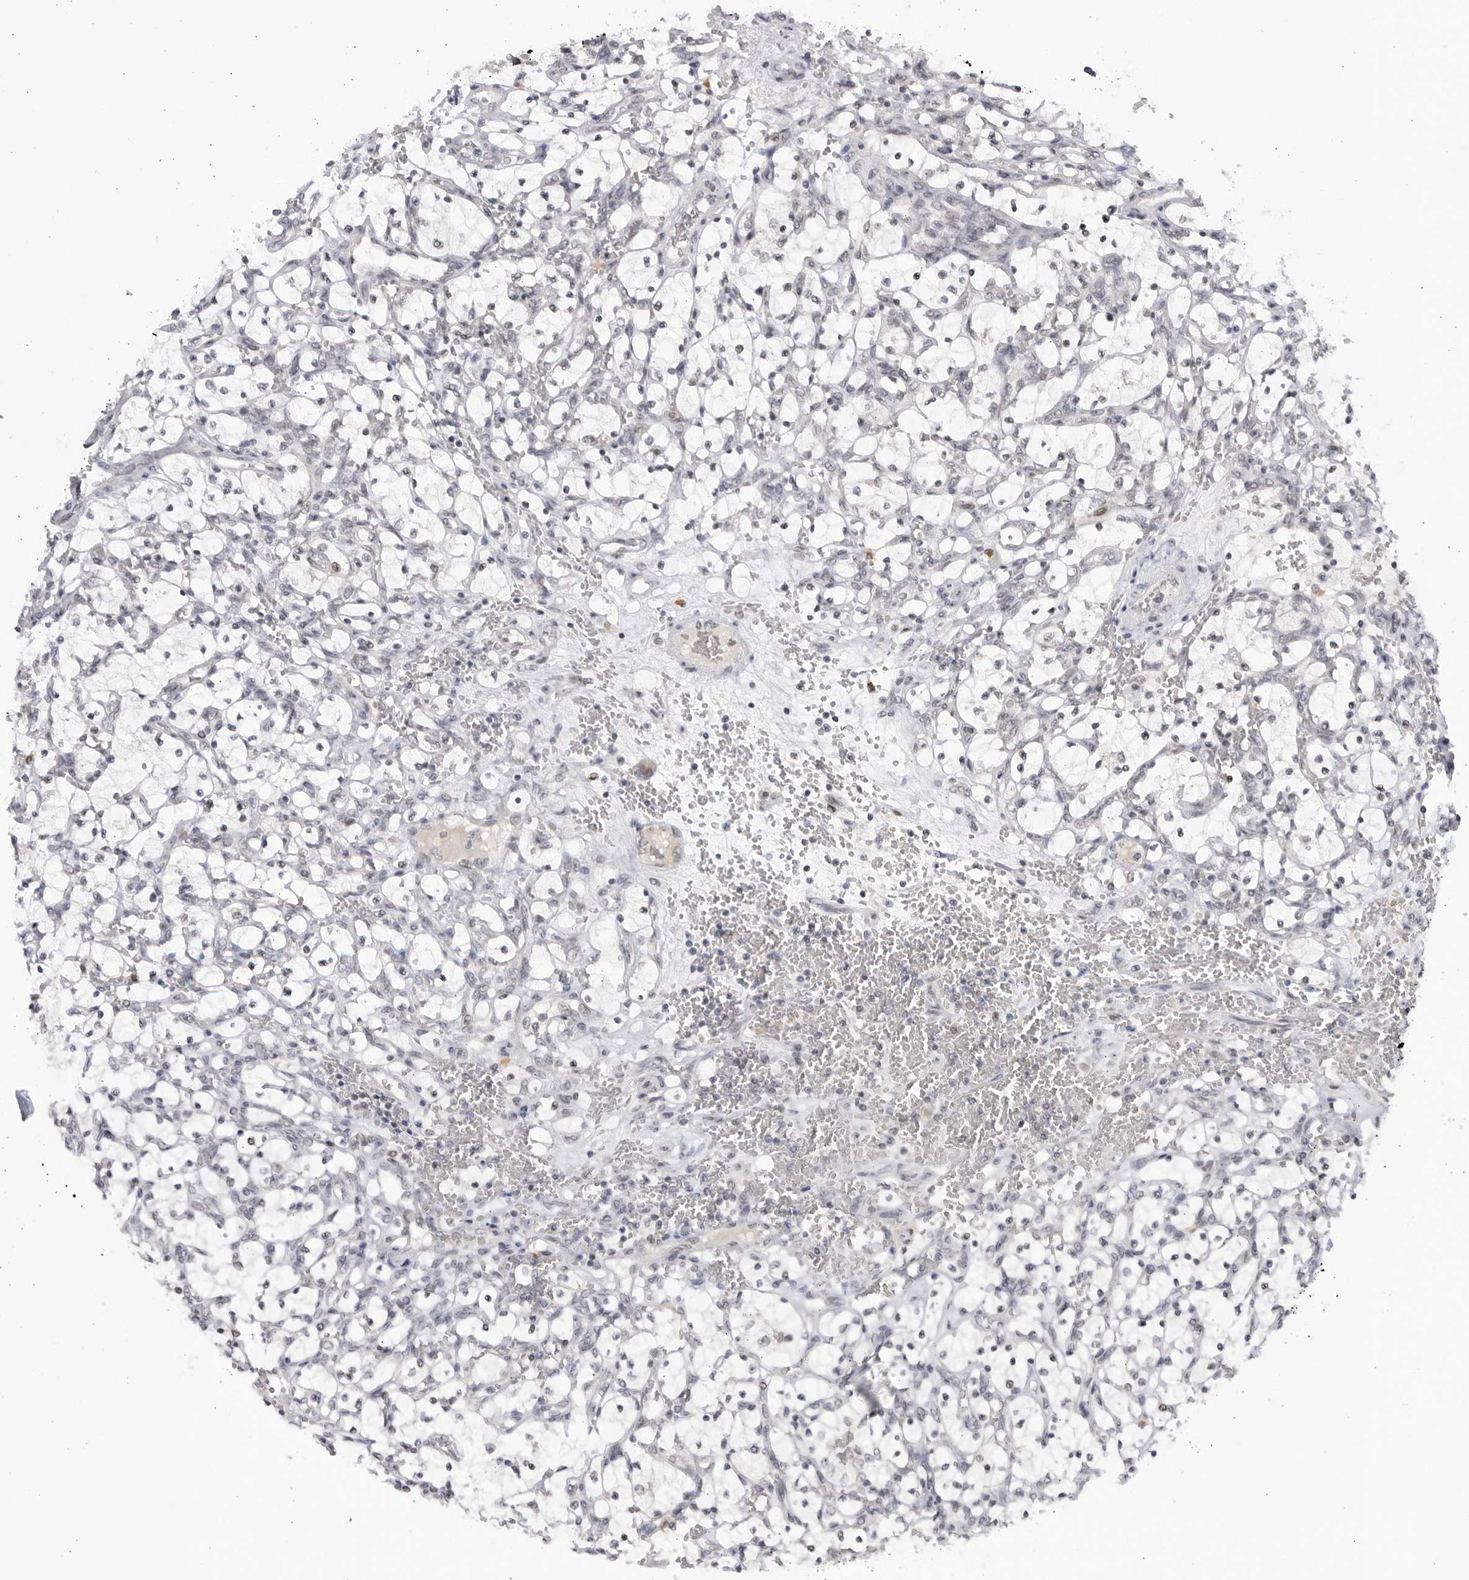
{"staining": {"intensity": "negative", "quantity": "none", "location": "none"}, "tissue": "renal cancer", "cell_type": "Tumor cells", "image_type": "cancer", "snomed": [{"axis": "morphology", "description": "Adenocarcinoma, NOS"}, {"axis": "topography", "description": "Kidney"}], "caption": "Immunohistochemistry (IHC) image of human renal cancer stained for a protein (brown), which shows no expression in tumor cells.", "gene": "RASGEF1C", "patient": {"sex": "female", "age": 69}}